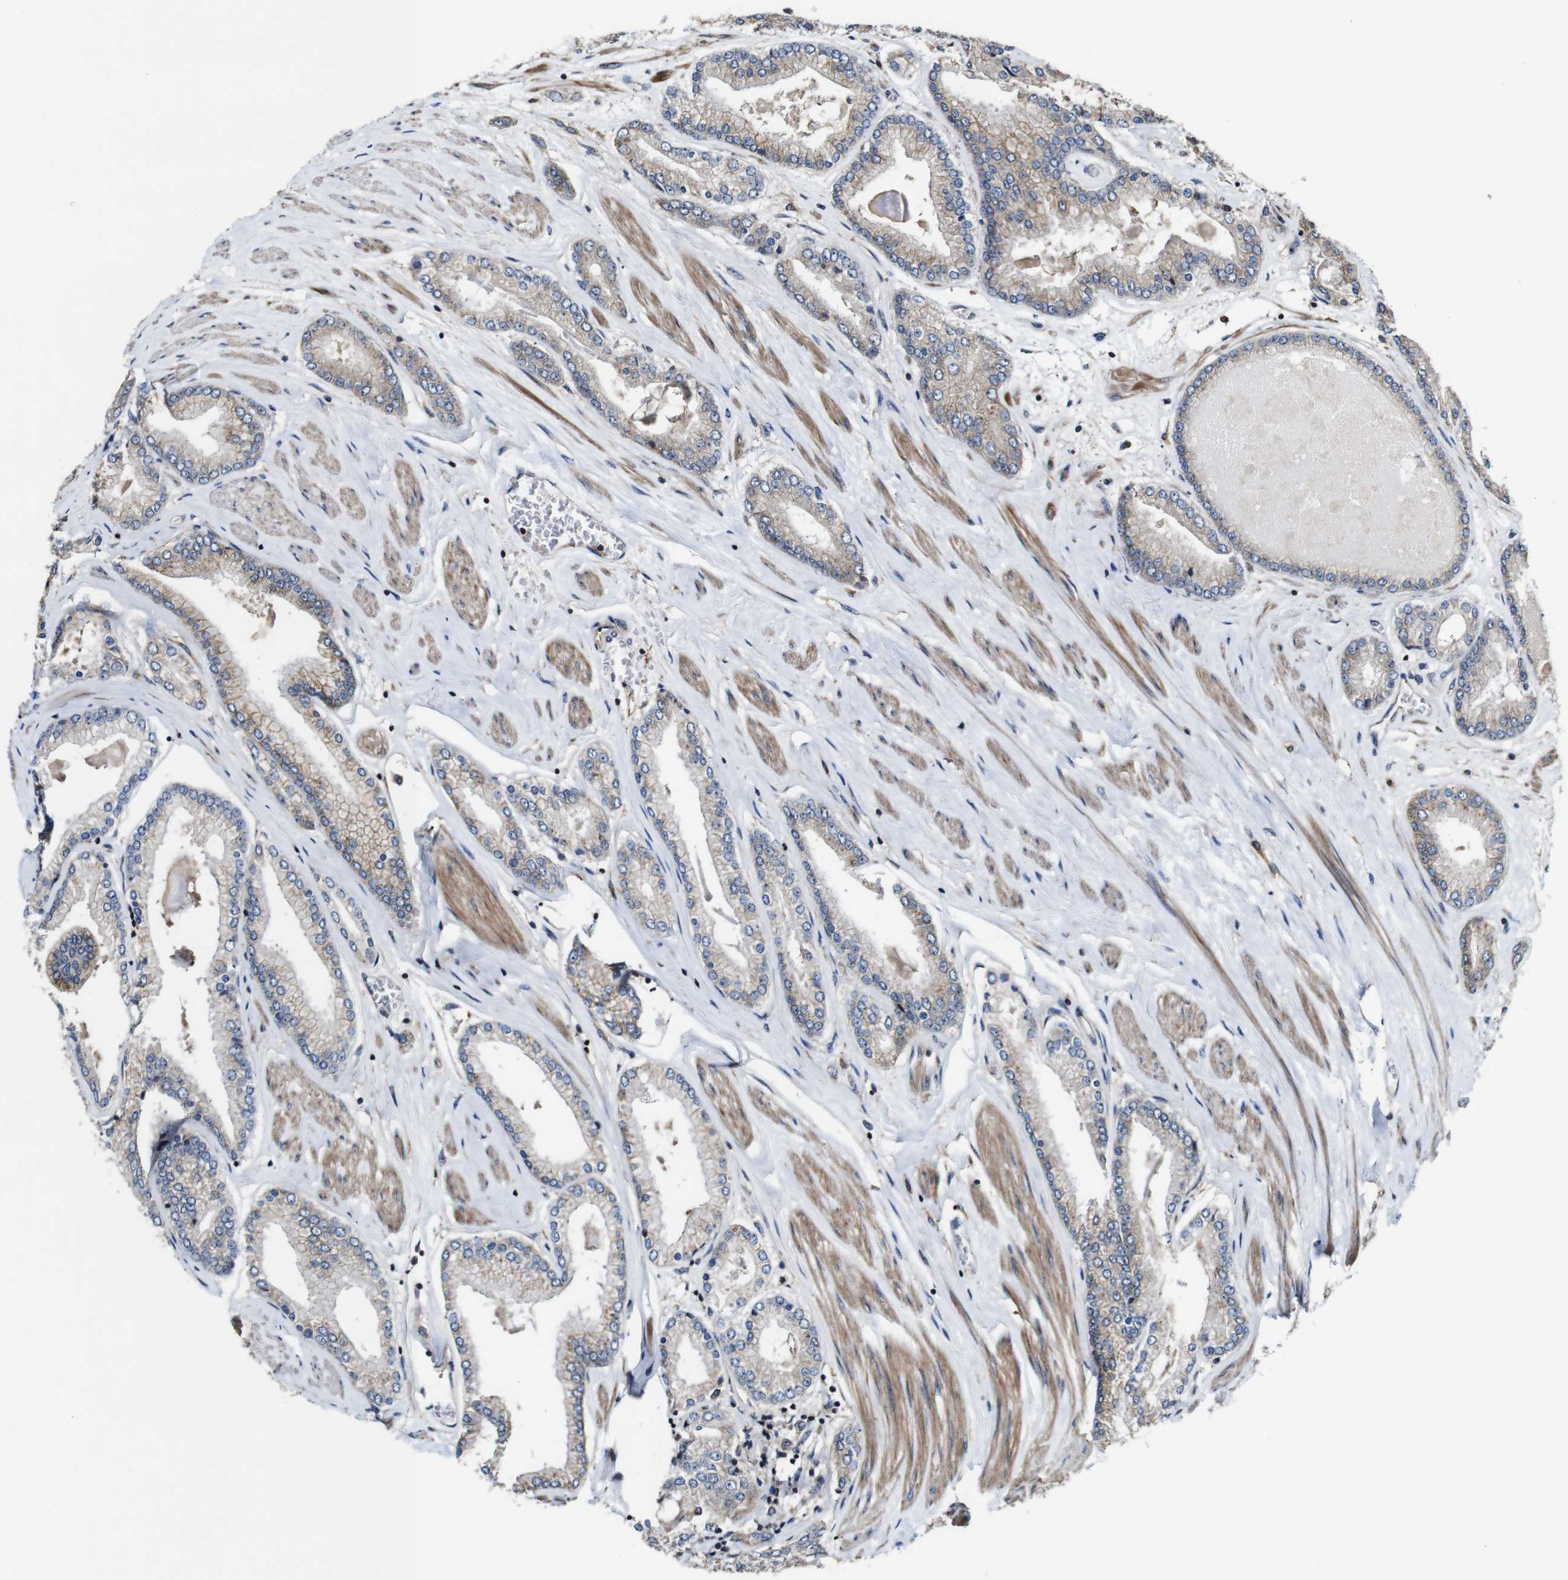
{"staining": {"intensity": "moderate", "quantity": "<25%", "location": "cytoplasmic/membranous"}, "tissue": "prostate cancer", "cell_type": "Tumor cells", "image_type": "cancer", "snomed": [{"axis": "morphology", "description": "Adenocarcinoma, High grade"}, {"axis": "topography", "description": "Prostate"}], "caption": "Protein expression analysis of human prostate high-grade adenocarcinoma reveals moderate cytoplasmic/membranous positivity in approximately <25% of tumor cells.", "gene": "TNIK", "patient": {"sex": "male", "age": 59}}